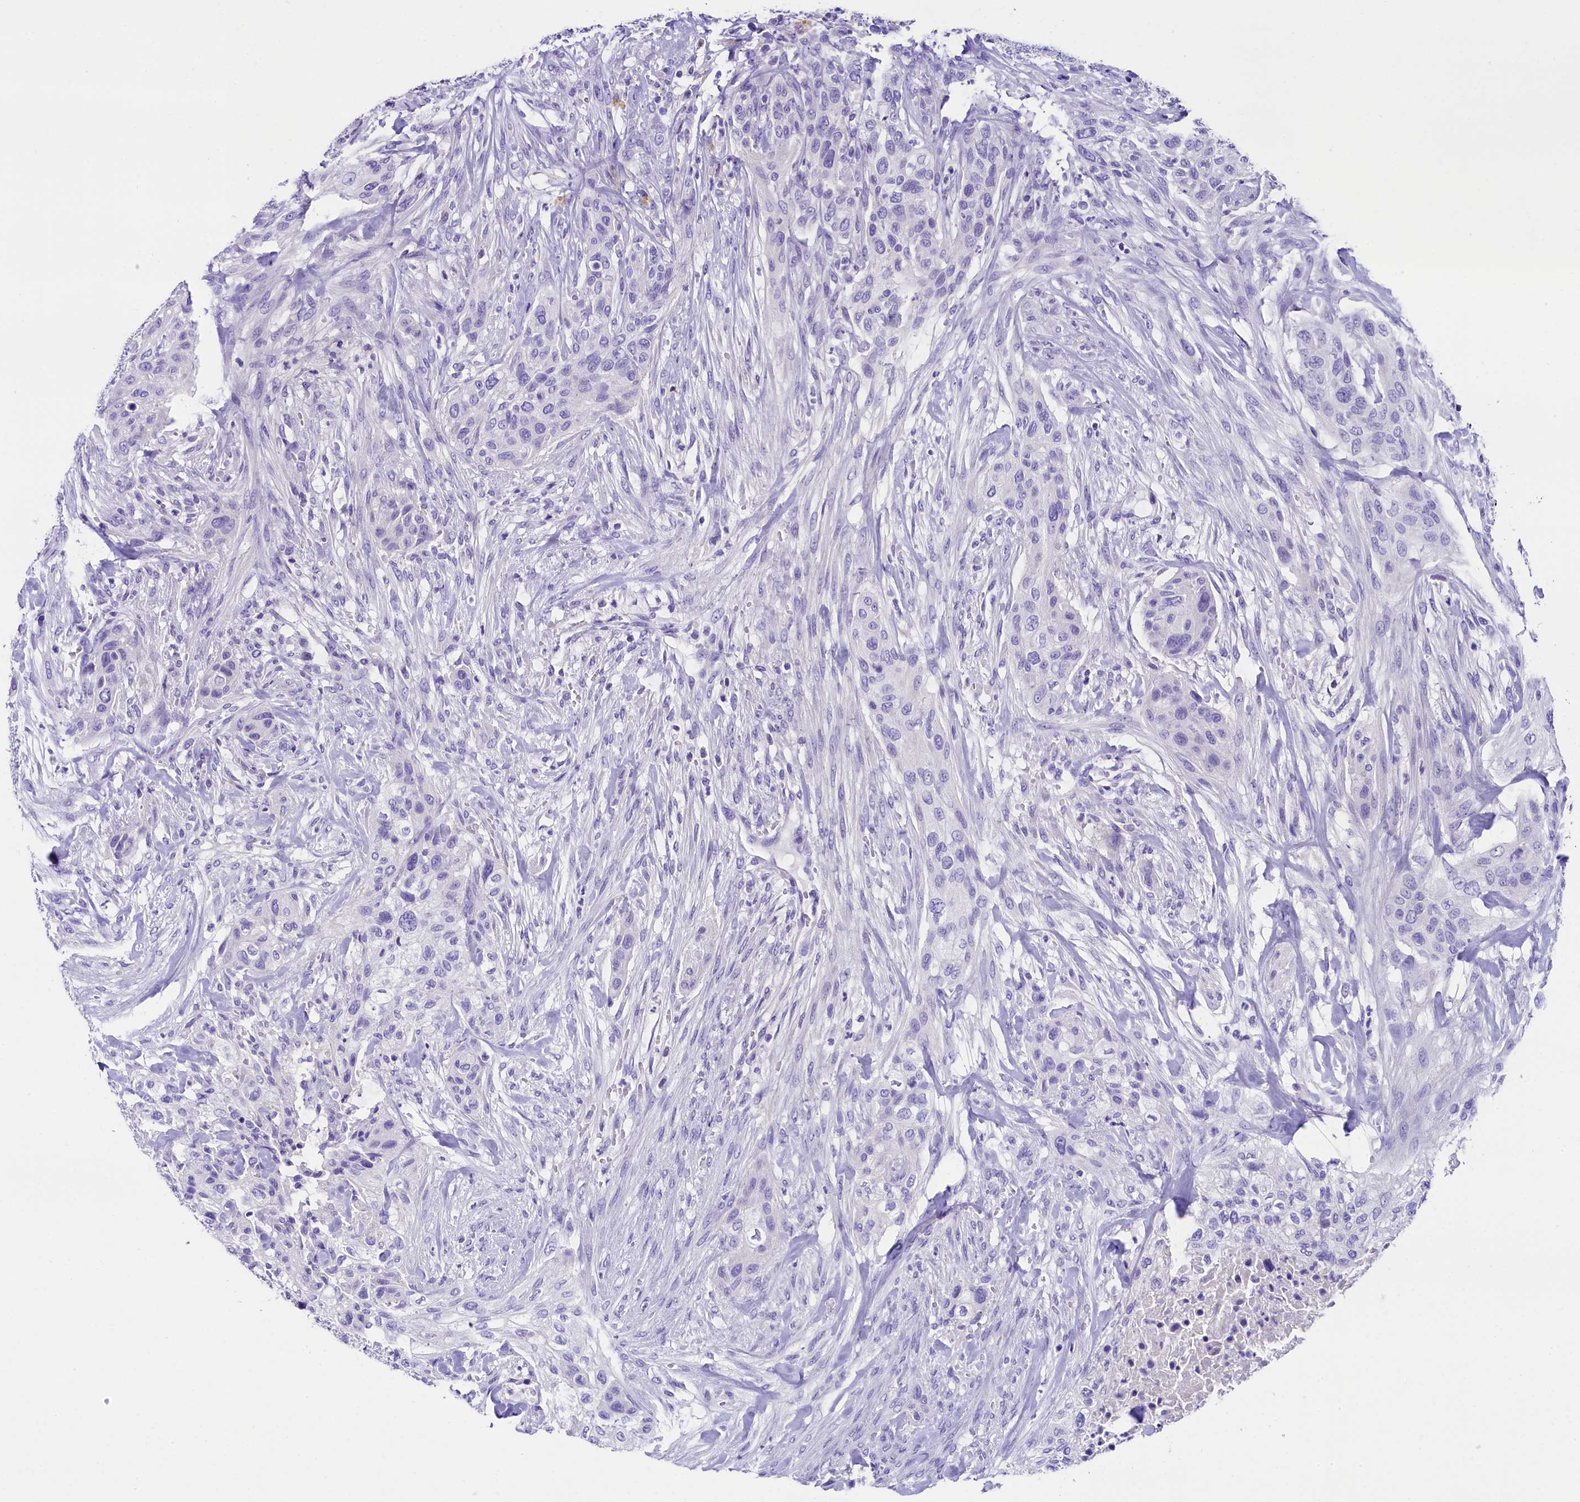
{"staining": {"intensity": "negative", "quantity": "none", "location": "none"}, "tissue": "urothelial cancer", "cell_type": "Tumor cells", "image_type": "cancer", "snomed": [{"axis": "morphology", "description": "Urothelial carcinoma, High grade"}, {"axis": "topography", "description": "Urinary bladder"}], "caption": "Protein analysis of urothelial cancer shows no significant staining in tumor cells.", "gene": "SKIDA1", "patient": {"sex": "male", "age": 35}}